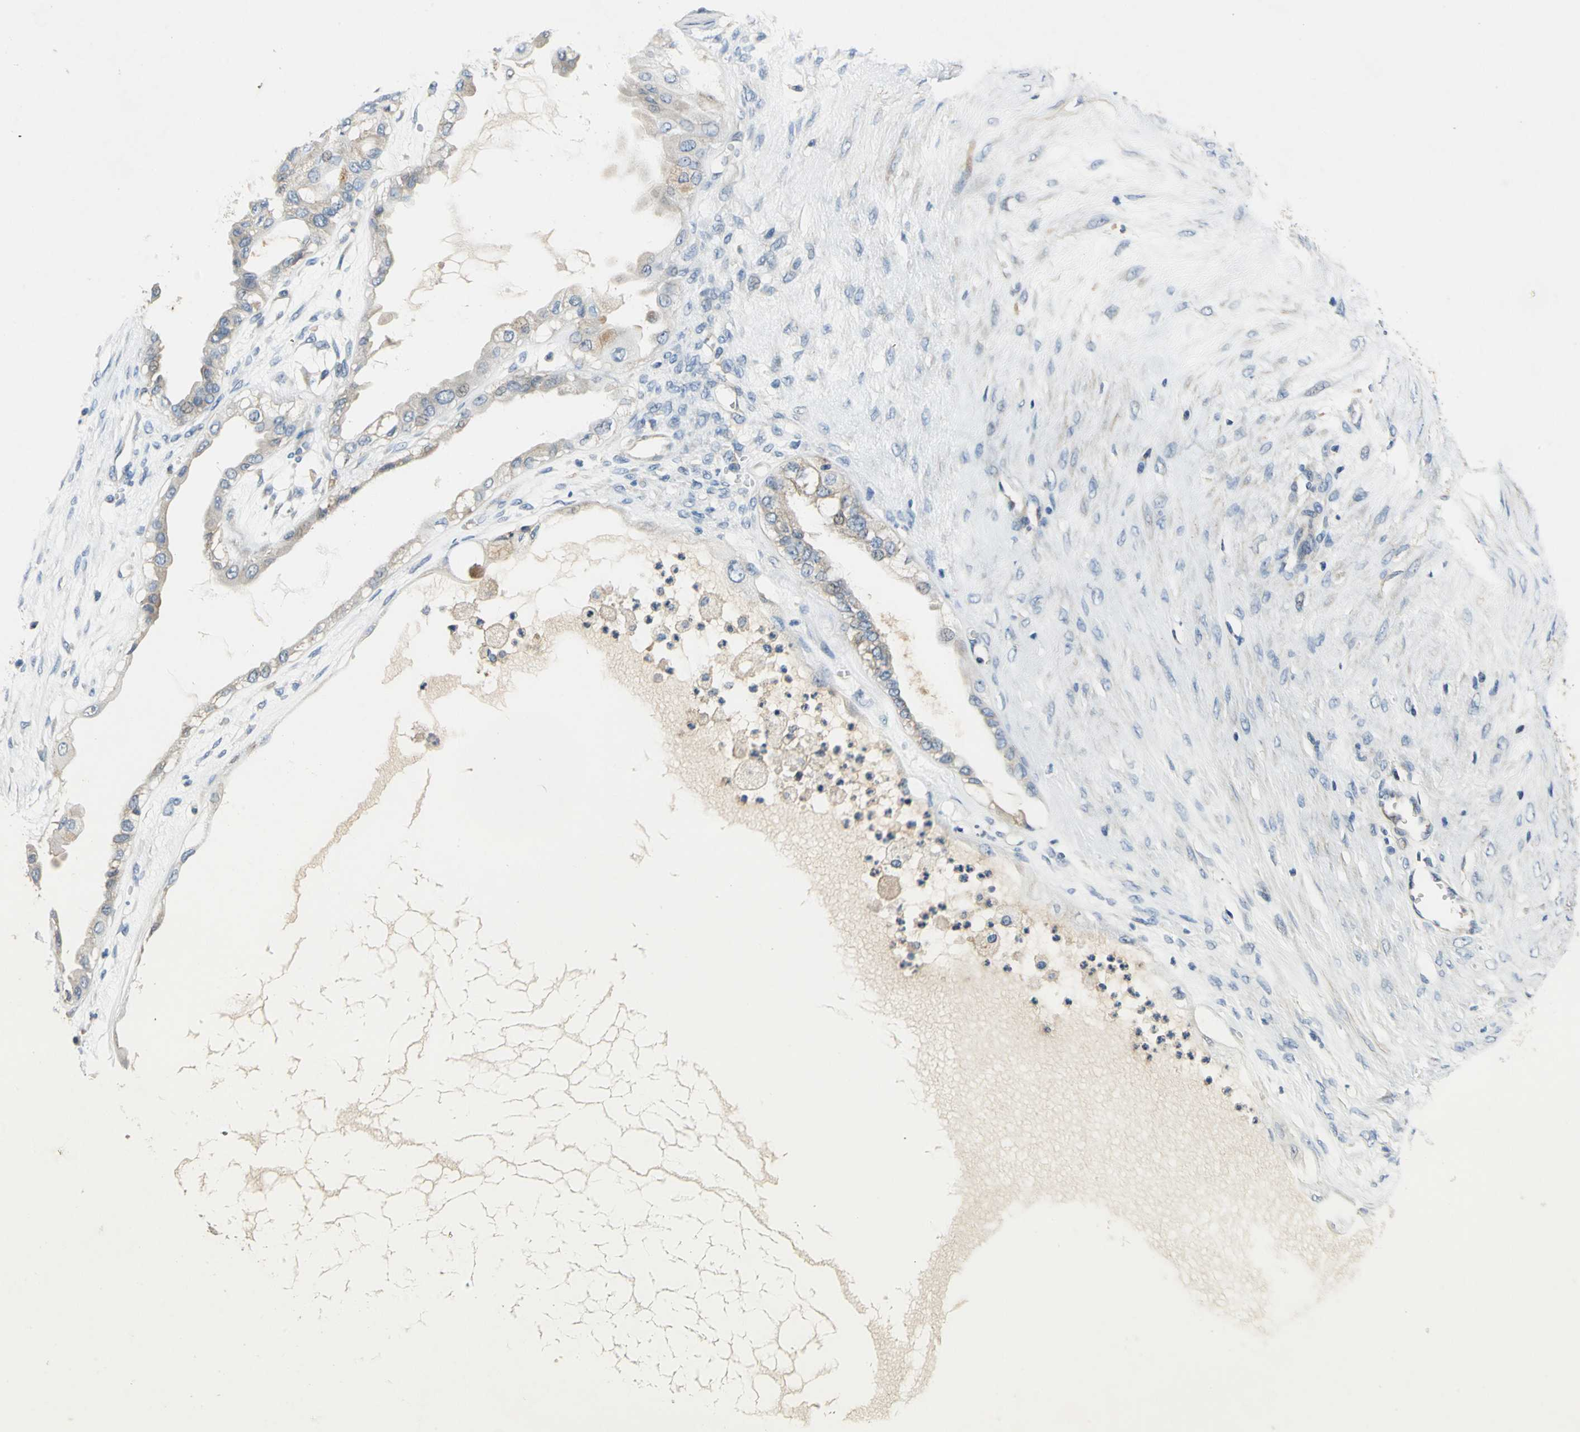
{"staining": {"intensity": "weak", "quantity": "25%-75%", "location": "cytoplasmic/membranous"}, "tissue": "ovarian cancer", "cell_type": "Tumor cells", "image_type": "cancer", "snomed": [{"axis": "morphology", "description": "Carcinoma, NOS"}, {"axis": "morphology", "description": "Carcinoma, endometroid"}, {"axis": "topography", "description": "Ovary"}], "caption": "This image shows ovarian cancer (carcinoma) stained with immunohistochemistry to label a protein in brown. The cytoplasmic/membranous of tumor cells show weak positivity for the protein. Nuclei are counter-stained blue.", "gene": "DDX3Y", "patient": {"sex": "female", "age": 50}}